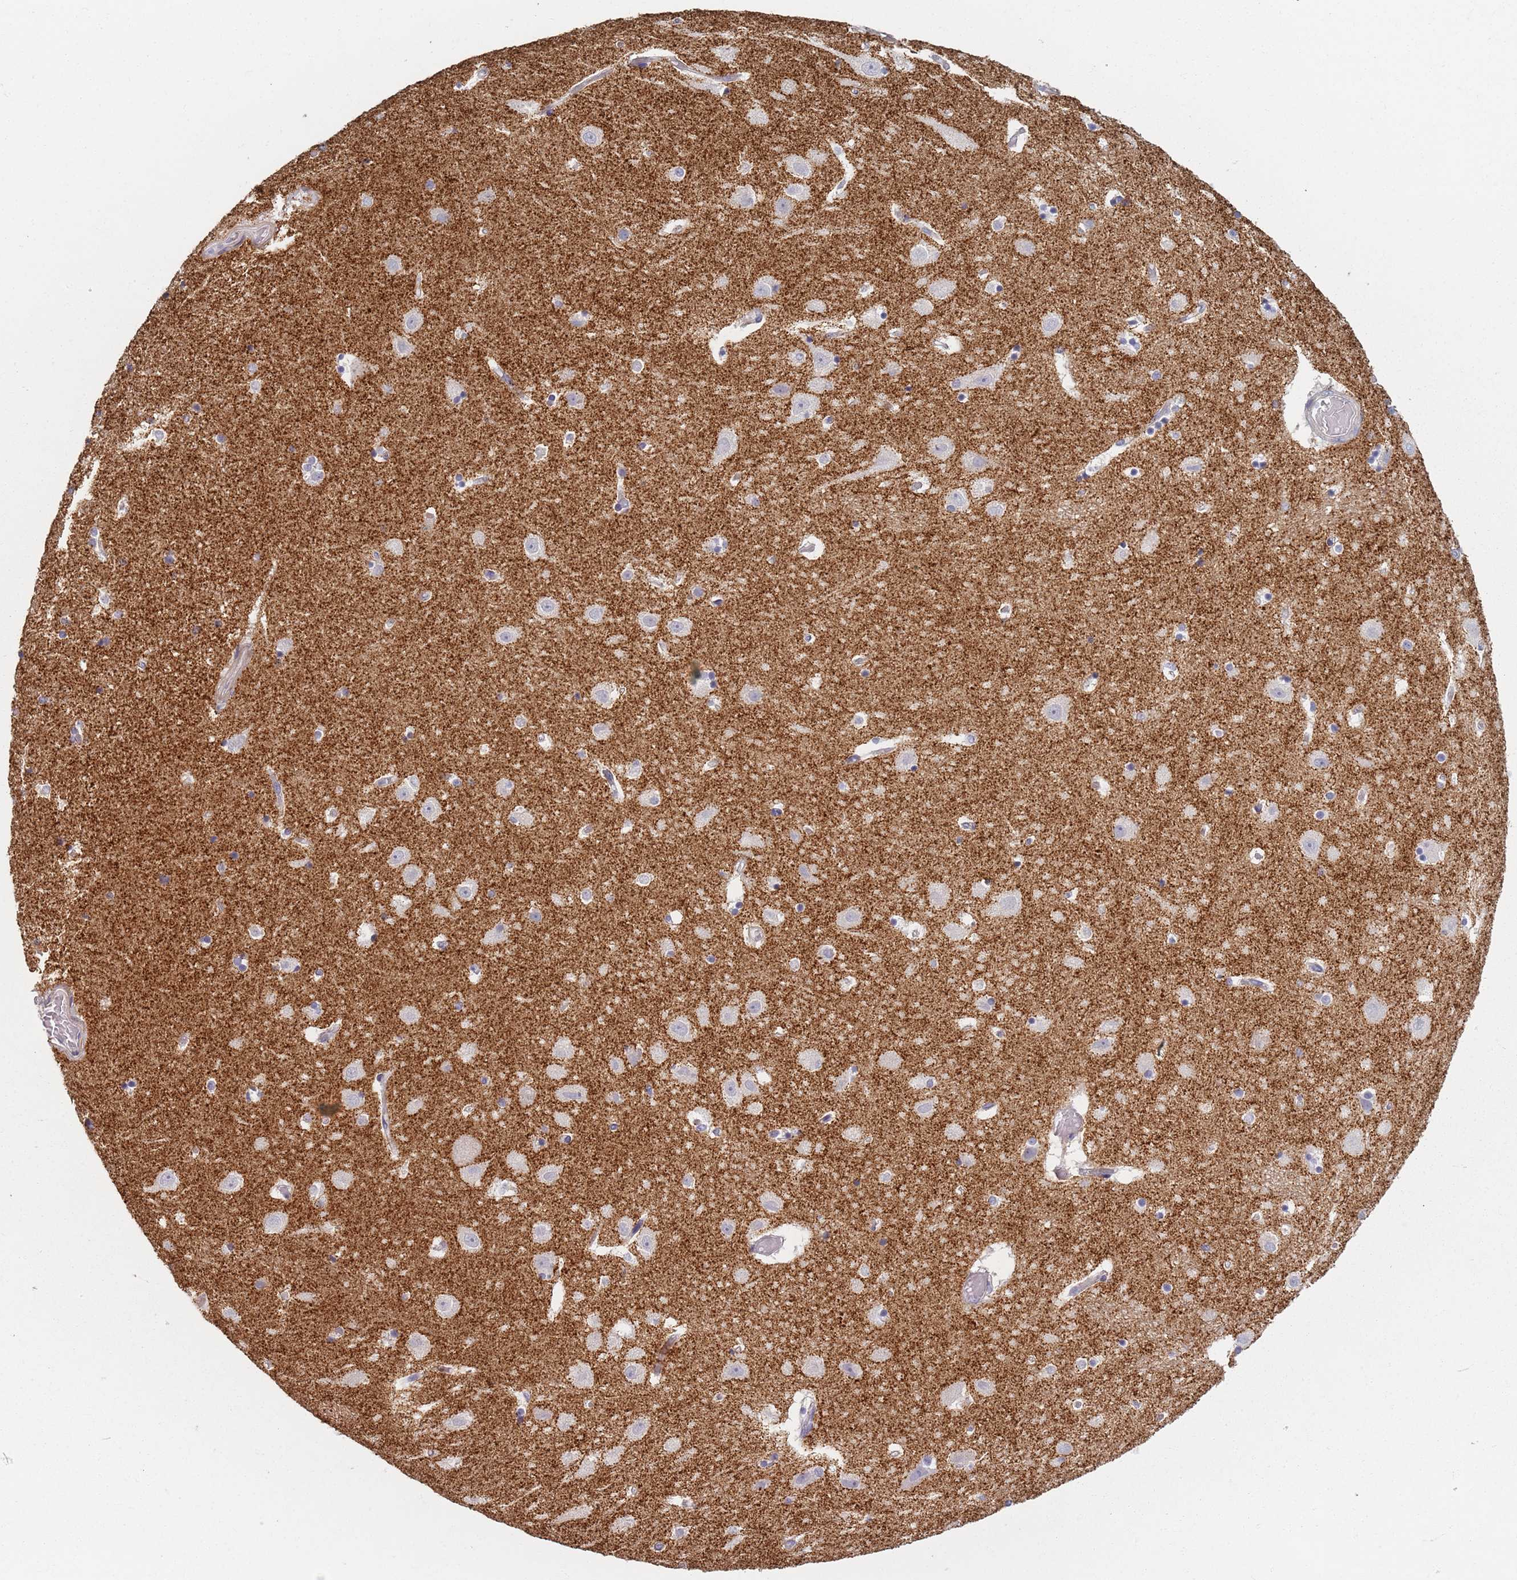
{"staining": {"intensity": "negative", "quantity": "none", "location": "none"}, "tissue": "hippocampus", "cell_type": "Glial cells", "image_type": "normal", "snomed": [{"axis": "morphology", "description": "Normal tissue, NOS"}, {"axis": "topography", "description": "Hippocampus"}], "caption": "Glial cells show no significant staining in unremarkable hippocampus. (DAB IHC with hematoxylin counter stain).", "gene": "SYNGR3", "patient": {"sex": "female", "age": 52}}